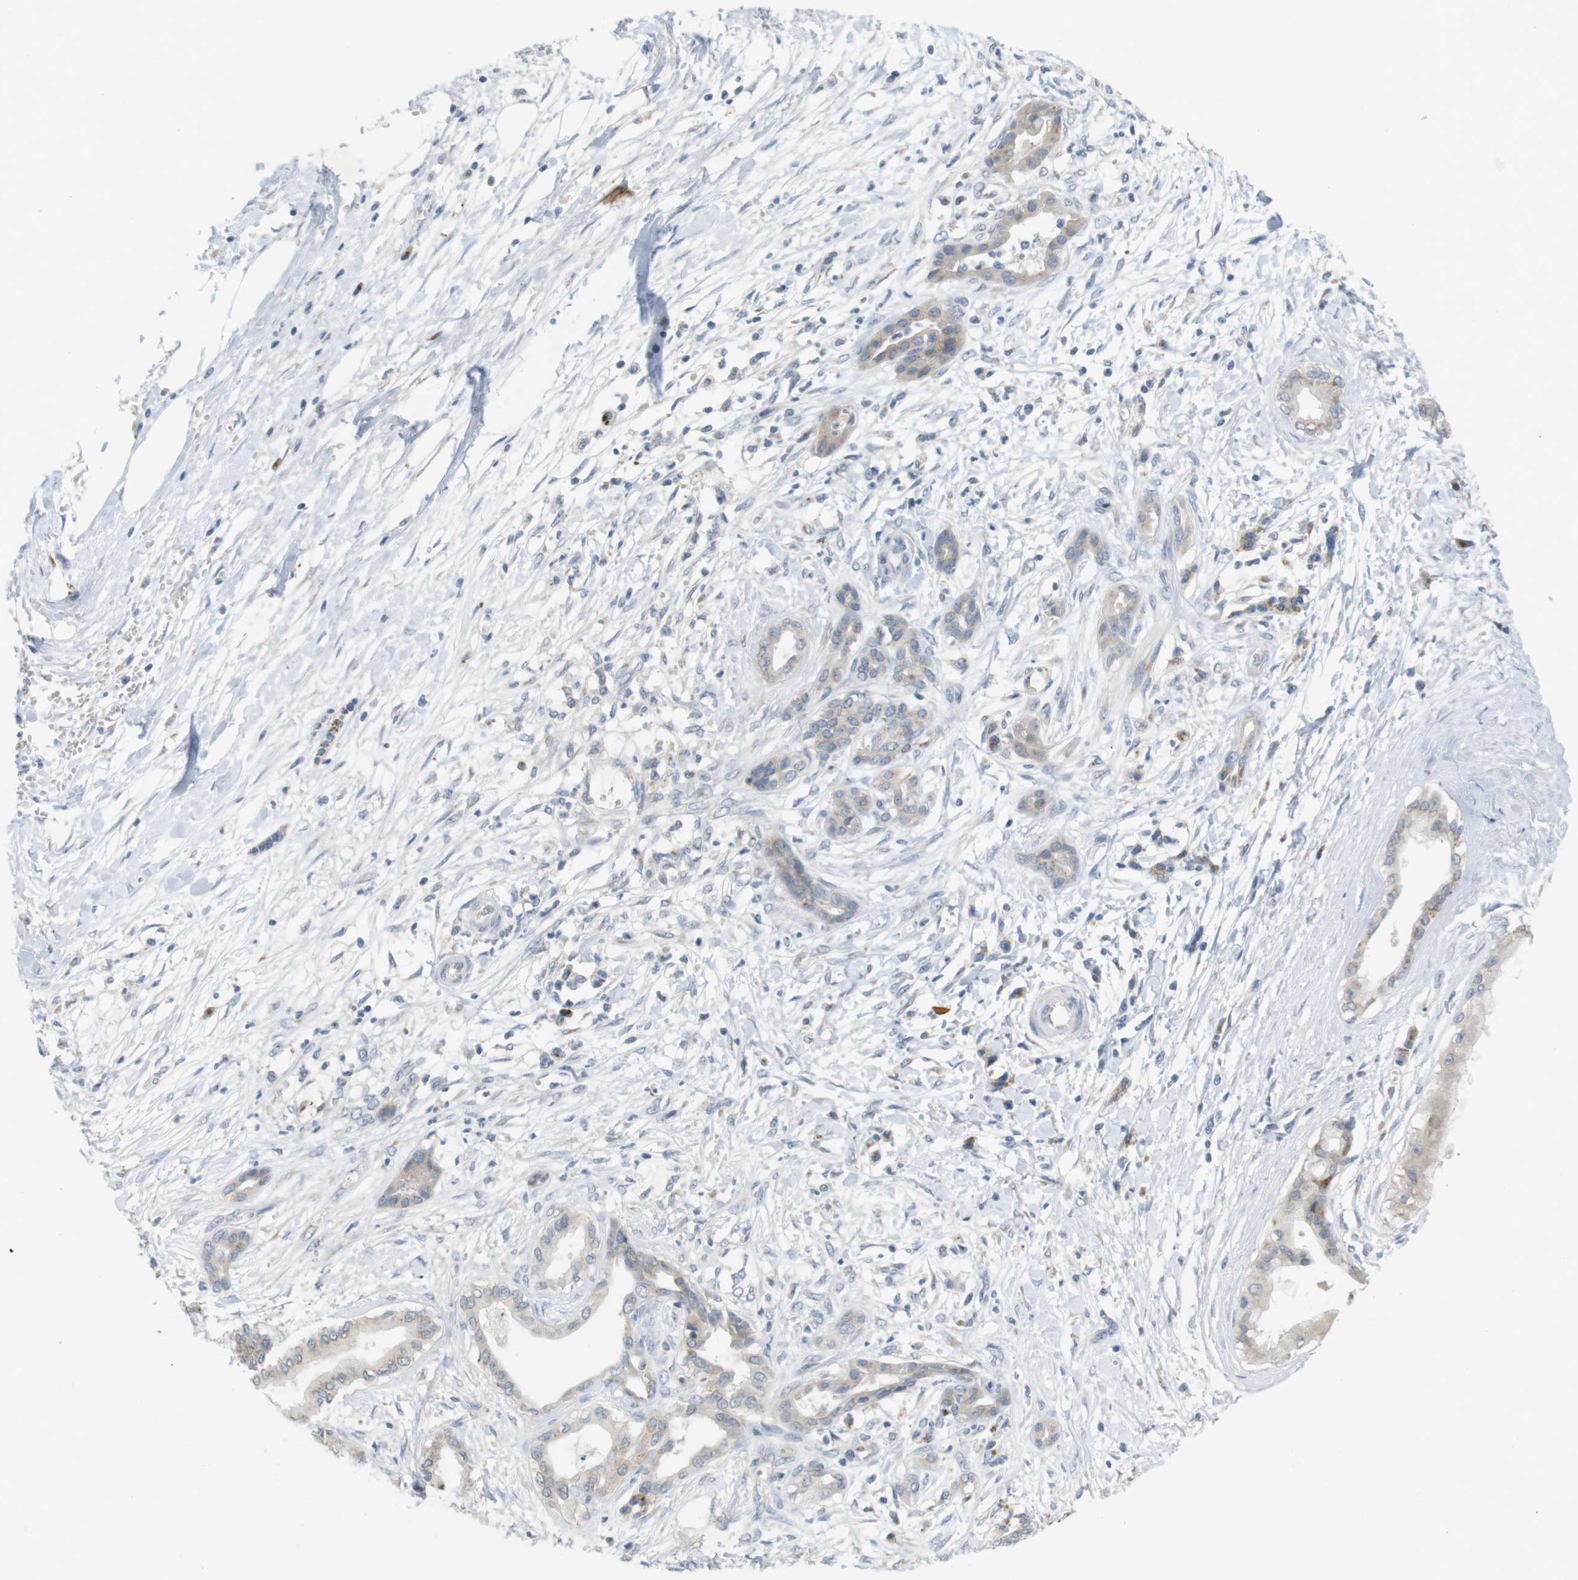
{"staining": {"intensity": "weak", "quantity": "25%-75%", "location": "cytoplasmic/membranous"}, "tissue": "pancreatic cancer", "cell_type": "Tumor cells", "image_type": "cancer", "snomed": [{"axis": "morphology", "description": "Adenocarcinoma, NOS"}, {"axis": "topography", "description": "Pancreas"}], "caption": "Immunohistochemical staining of adenocarcinoma (pancreatic) demonstrates weak cytoplasmic/membranous protein staining in approximately 25%-75% of tumor cells.", "gene": "YIPF3", "patient": {"sex": "male", "age": 56}}